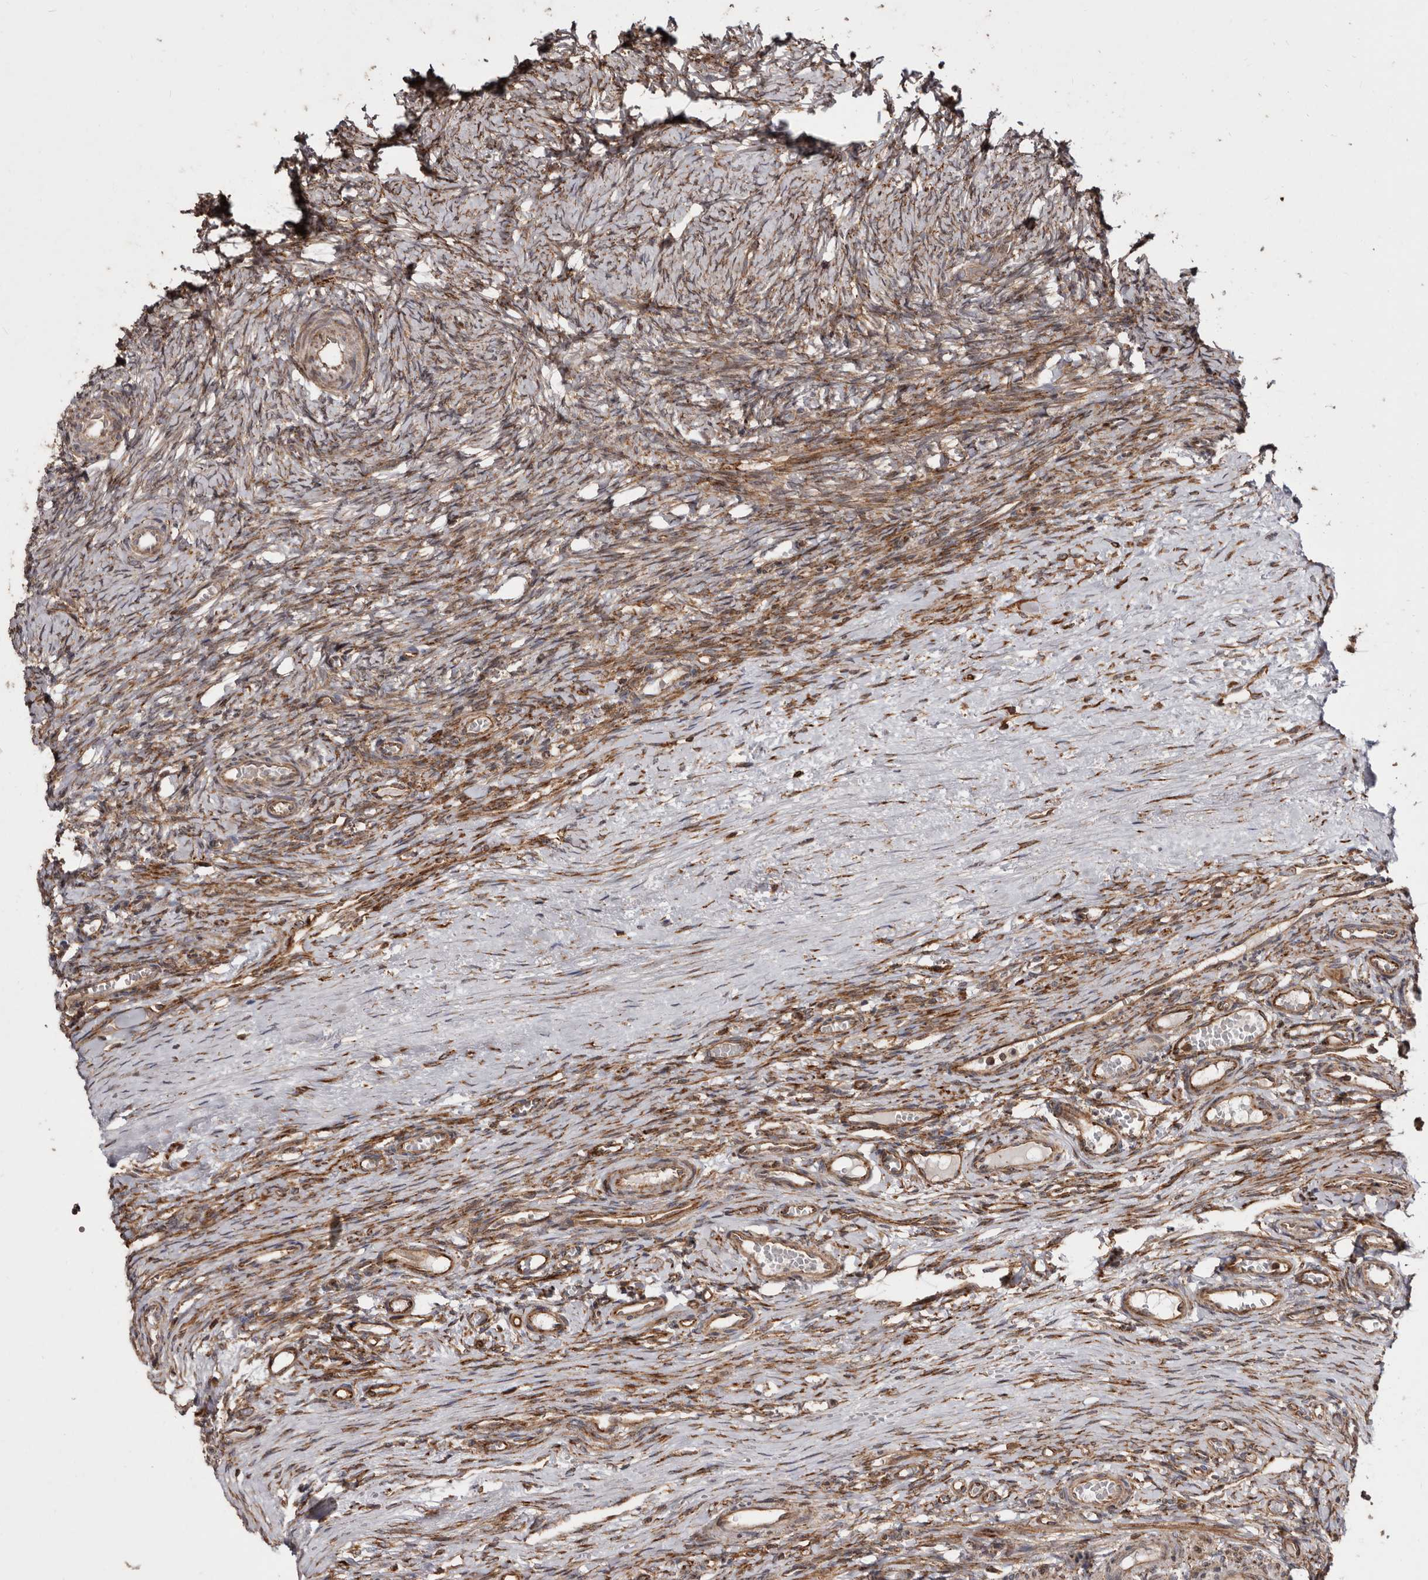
{"staining": {"intensity": "moderate", "quantity": "25%-75%", "location": "cytoplasmic/membranous"}, "tissue": "ovary", "cell_type": "Ovarian stroma cells", "image_type": "normal", "snomed": [{"axis": "morphology", "description": "Adenocarcinoma, NOS"}, {"axis": "topography", "description": "Endometrium"}], "caption": "Immunohistochemistry photomicrograph of normal ovary stained for a protein (brown), which reveals medium levels of moderate cytoplasmic/membranous positivity in about 25%-75% of ovarian stroma cells.", "gene": "FLAD1", "patient": {"sex": "female", "age": 32}}